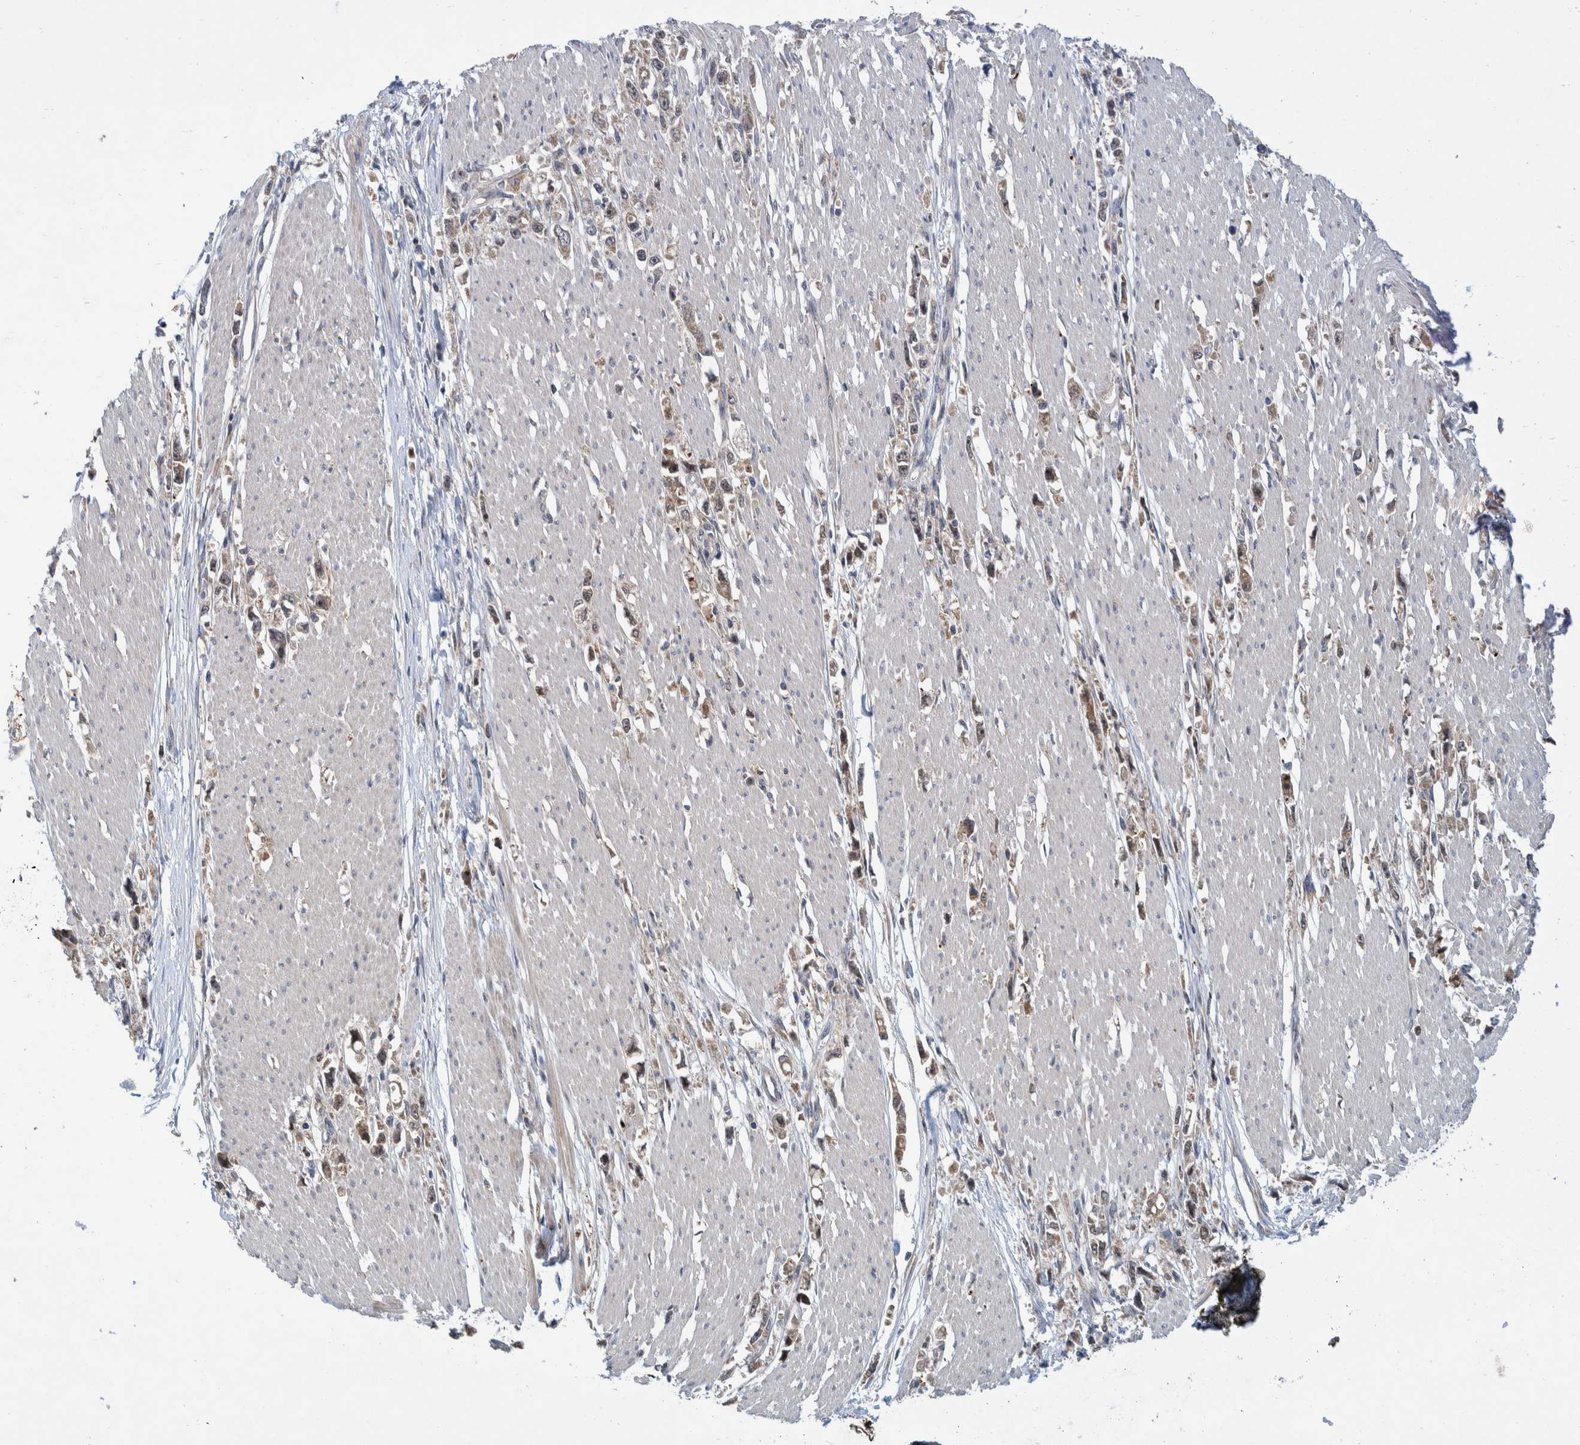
{"staining": {"intensity": "weak", "quantity": ">75%", "location": "cytoplasmic/membranous"}, "tissue": "stomach cancer", "cell_type": "Tumor cells", "image_type": "cancer", "snomed": [{"axis": "morphology", "description": "Adenocarcinoma, NOS"}, {"axis": "topography", "description": "Stomach"}], "caption": "A high-resolution photomicrograph shows IHC staining of stomach cancer, which displays weak cytoplasmic/membranous expression in about >75% of tumor cells.", "gene": "PLPBP", "patient": {"sex": "female", "age": 59}}